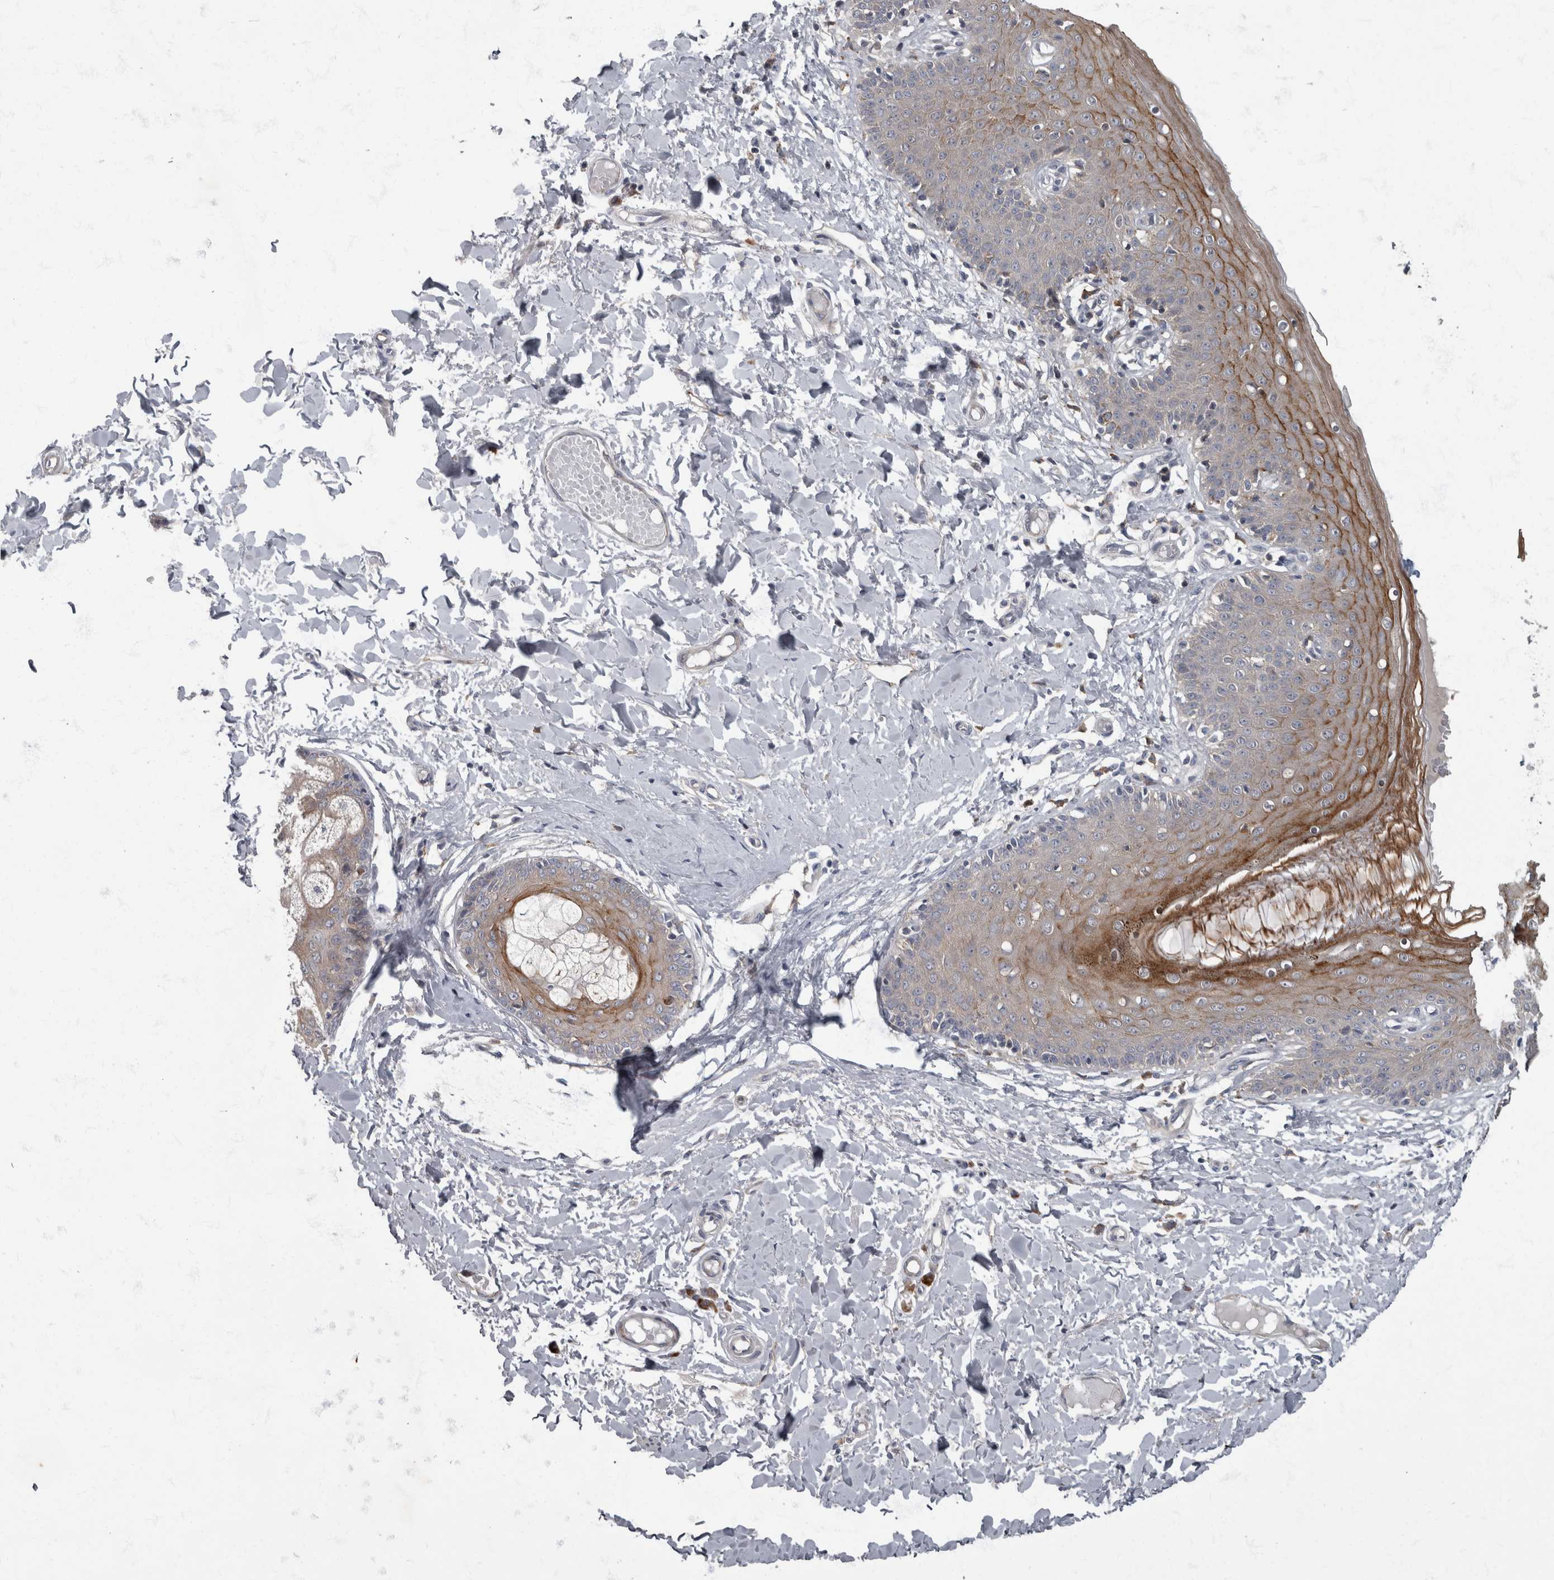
{"staining": {"intensity": "moderate", "quantity": "25%-75%", "location": "cytoplasmic/membranous"}, "tissue": "skin", "cell_type": "Epidermal cells", "image_type": "normal", "snomed": [{"axis": "morphology", "description": "Normal tissue, NOS"}, {"axis": "topography", "description": "Vulva"}], "caption": "The immunohistochemical stain labels moderate cytoplasmic/membranous expression in epidermal cells of unremarkable skin.", "gene": "CDC42BPG", "patient": {"sex": "female", "age": 66}}